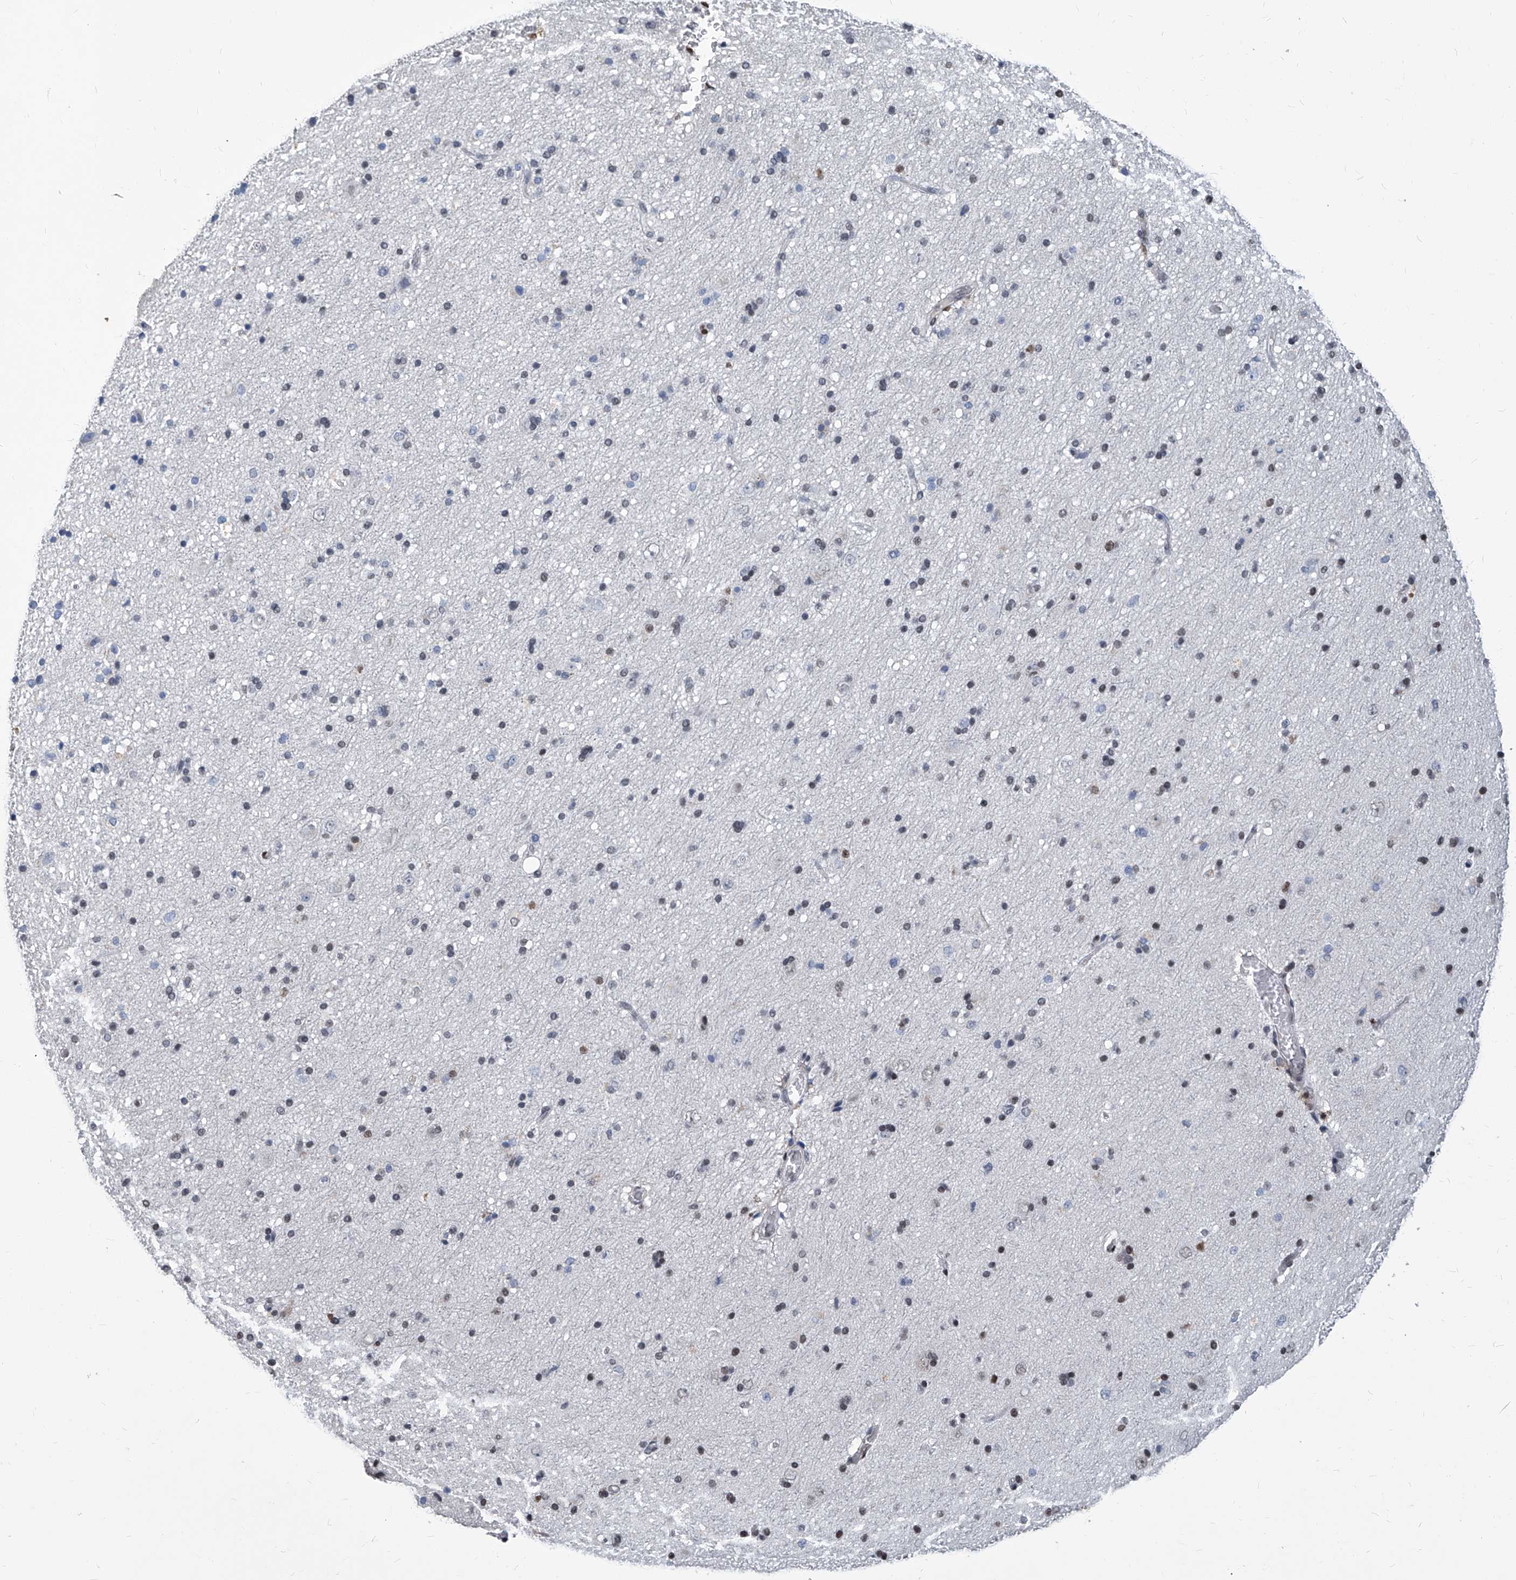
{"staining": {"intensity": "negative", "quantity": "none", "location": "none"}, "tissue": "cerebral cortex", "cell_type": "Endothelial cells", "image_type": "normal", "snomed": [{"axis": "morphology", "description": "Normal tissue, NOS"}, {"axis": "topography", "description": "Cerebral cortex"}], "caption": "IHC micrograph of benign cerebral cortex: human cerebral cortex stained with DAB (3,3'-diaminobenzidine) shows no significant protein expression in endothelial cells.", "gene": "PCNA", "patient": {"sex": "male", "age": 34}}